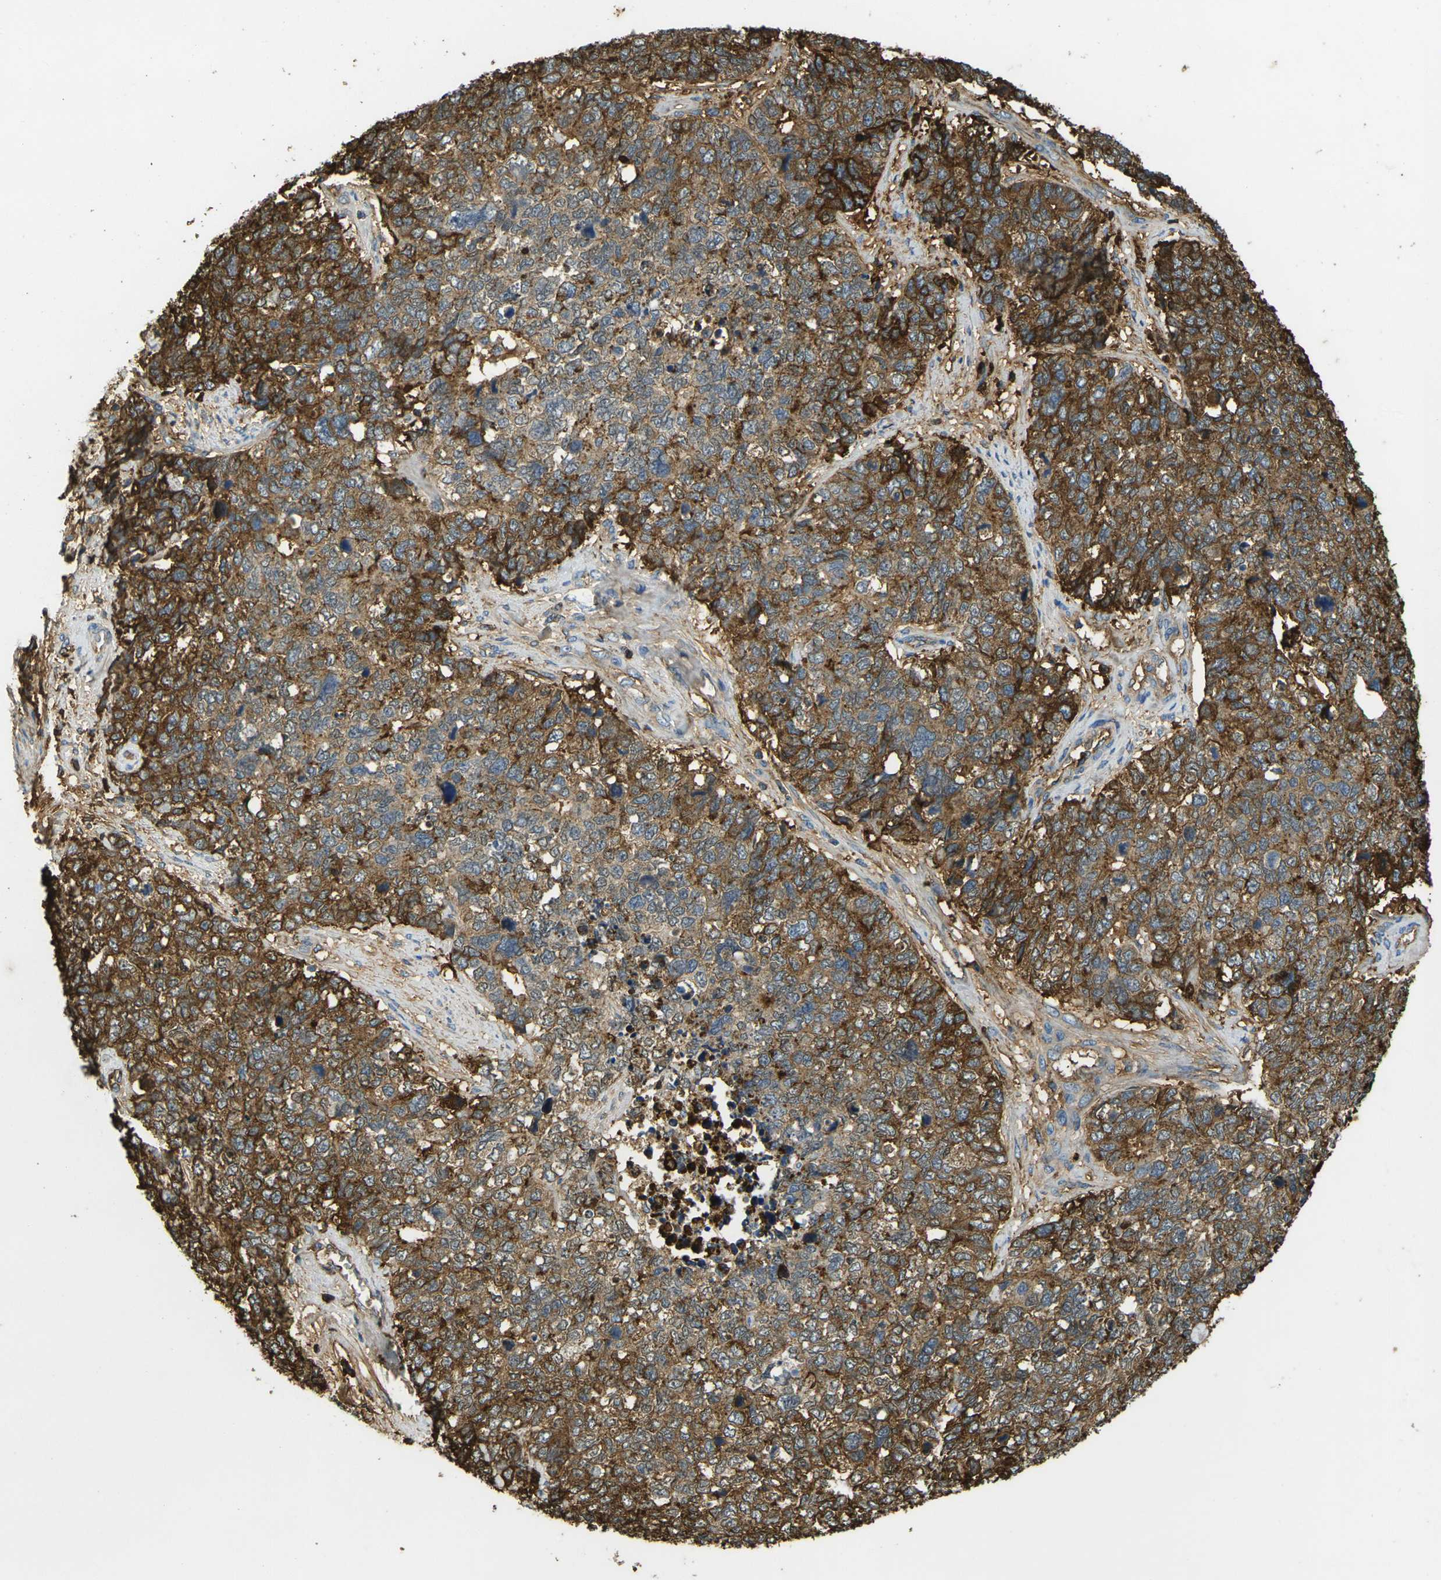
{"staining": {"intensity": "strong", "quantity": ">75%", "location": "cytoplasmic/membranous"}, "tissue": "cervical cancer", "cell_type": "Tumor cells", "image_type": "cancer", "snomed": [{"axis": "morphology", "description": "Squamous cell carcinoma, NOS"}, {"axis": "topography", "description": "Cervix"}], "caption": "This image displays immunohistochemistry staining of cervical cancer, with high strong cytoplasmic/membranous staining in about >75% of tumor cells.", "gene": "PLCD1", "patient": {"sex": "female", "age": 63}}